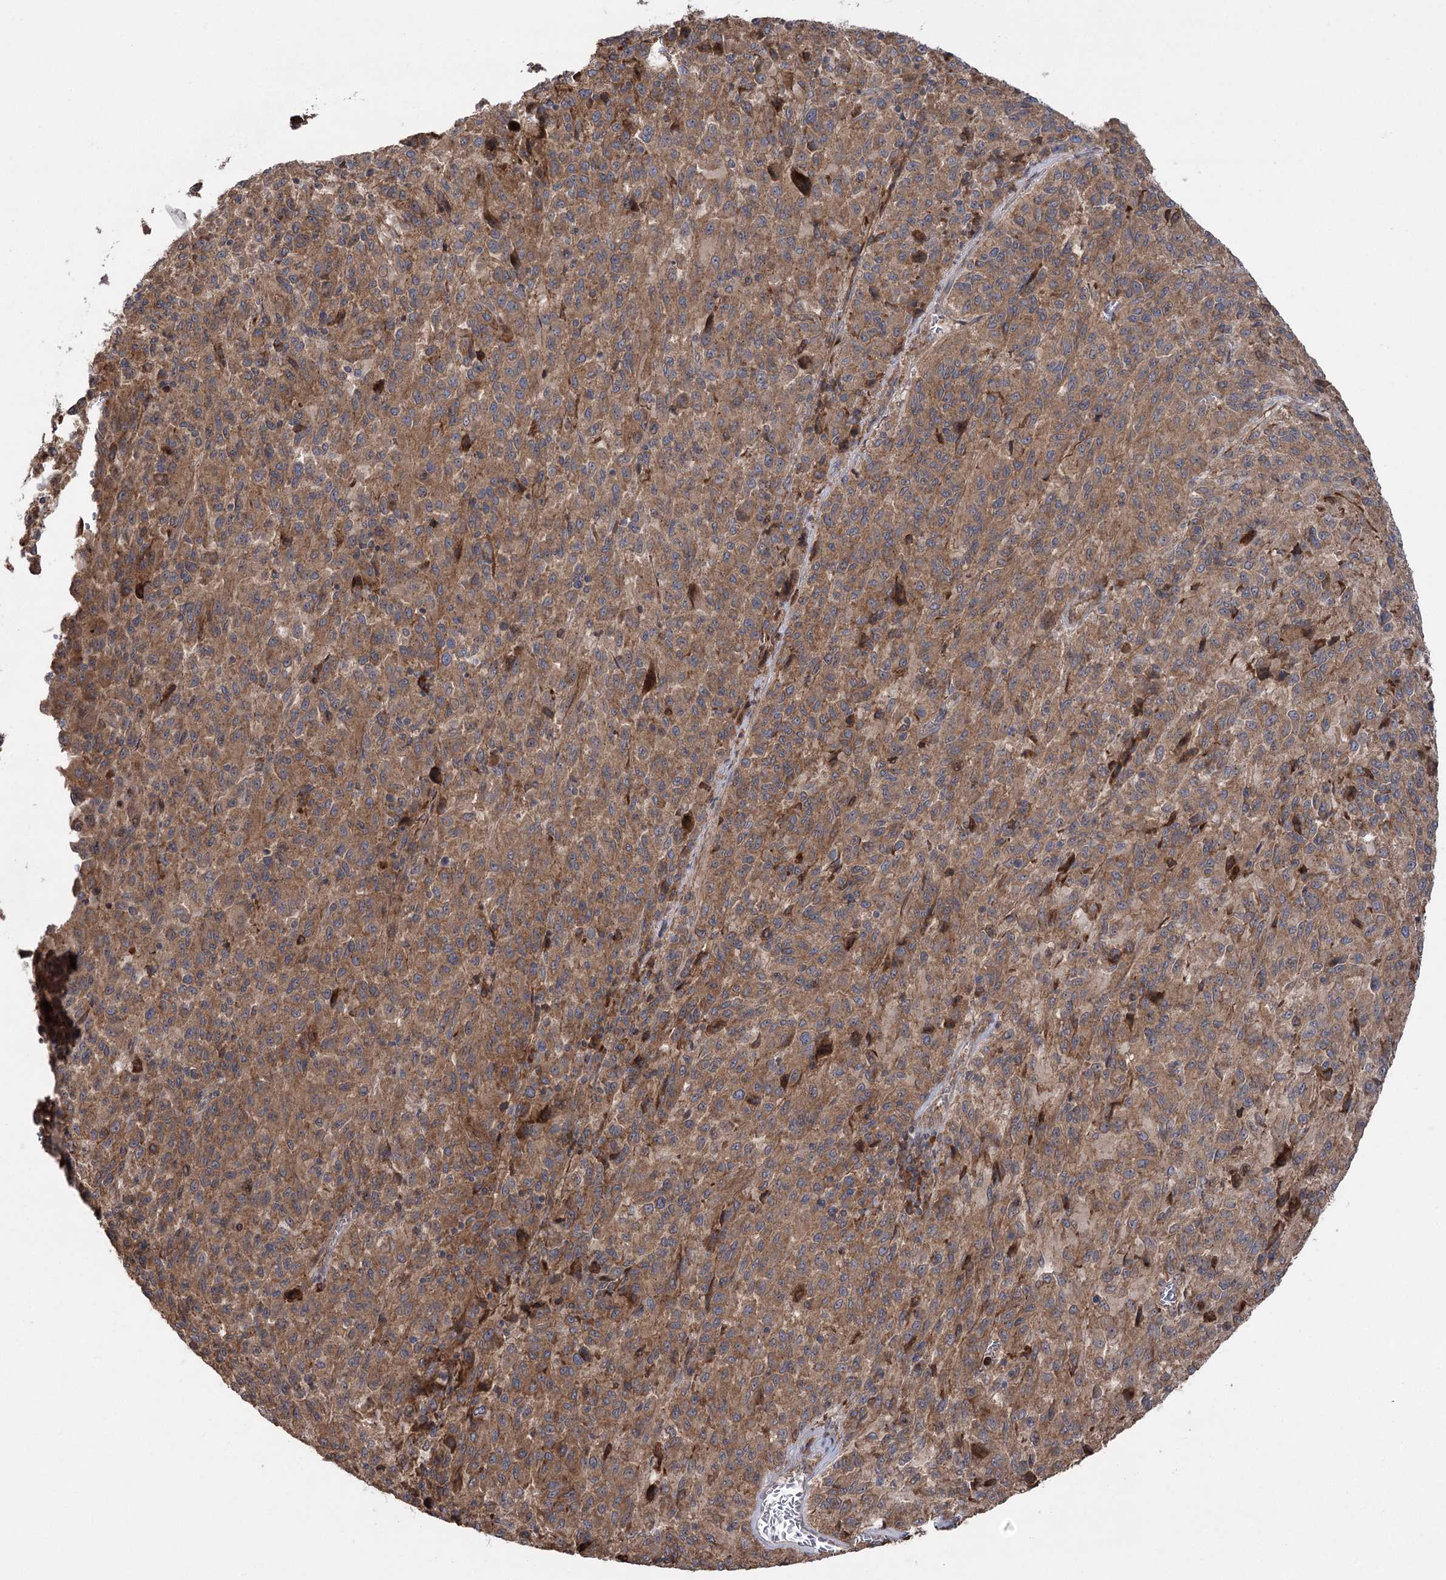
{"staining": {"intensity": "moderate", "quantity": ">75%", "location": "cytoplasmic/membranous"}, "tissue": "melanoma", "cell_type": "Tumor cells", "image_type": "cancer", "snomed": [{"axis": "morphology", "description": "Malignant melanoma, Metastatic site"}, {"axis": "topography", "description": "Lung"}], "caption": "Tumor cells exhibit medium levels of moderate cytoplasmic/membranous expression in about >75% of cells in melanoma. Nuclei are stained in blue.", "gene": "KCNN2", "patient": {"sex": "male", "age": 64}}